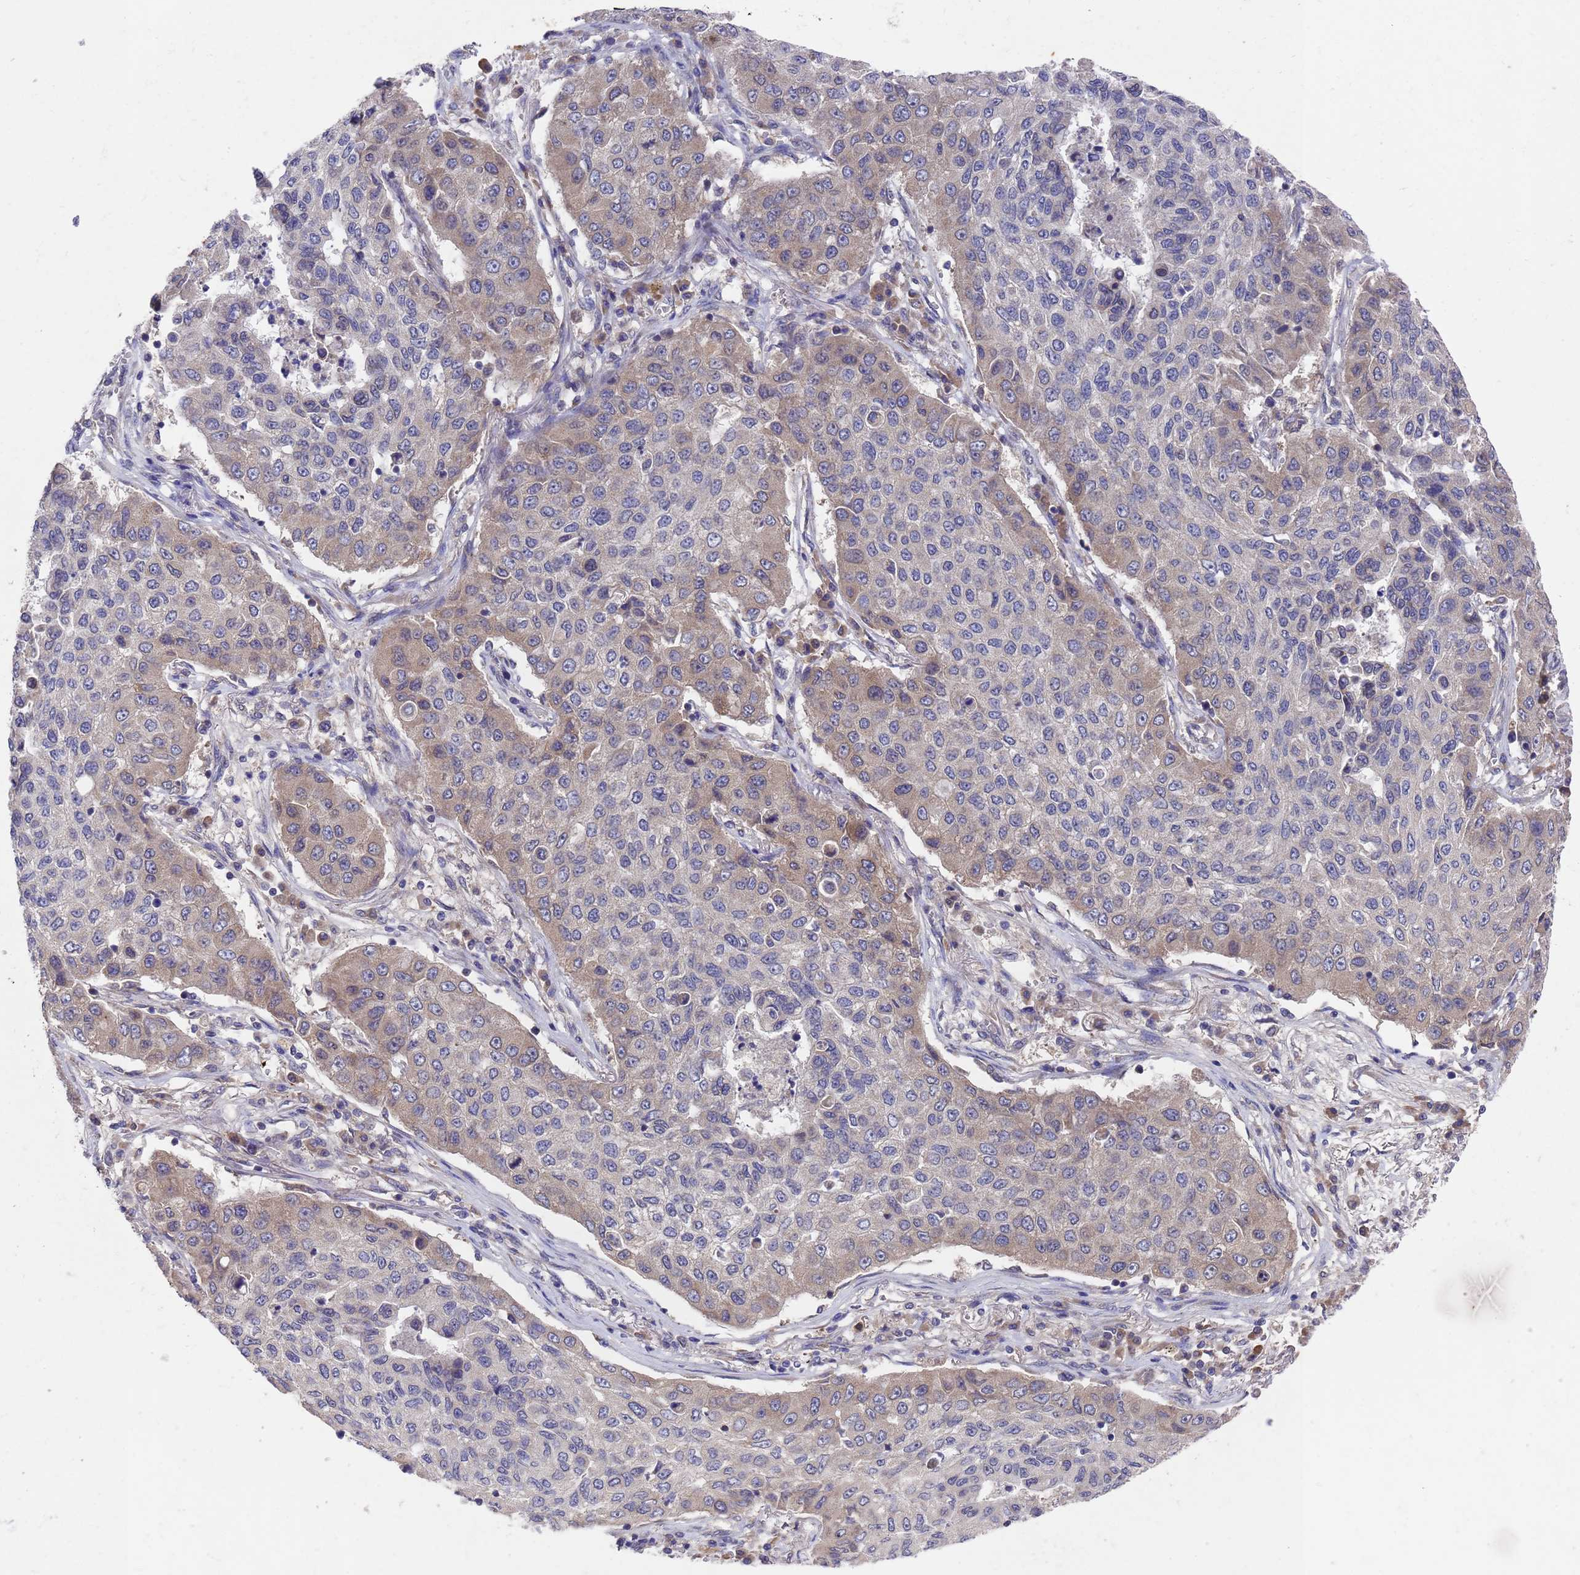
{"staining": {"intensity": "weak", "quantity": "25%-75%", "location": "cytoplasmic/membranous"}, "tissue": "lung cancer", "cell_type": "Tumor cells", "image_type": "cancer", "snomed": [{"axis": "morphology", "description": "Squamous cell carcinoma, NOS"}, {"axis": "topography", "description": "Lung"}], "caption": "A low amount of weak cytoplasmic/membranous staining is seen in approximately 25%-75% of tumor cells in squamous cell carcinoma (lung) tissue.", "gene": "DCAF12L2", "patient": {"sex": "male", "age": 74}}